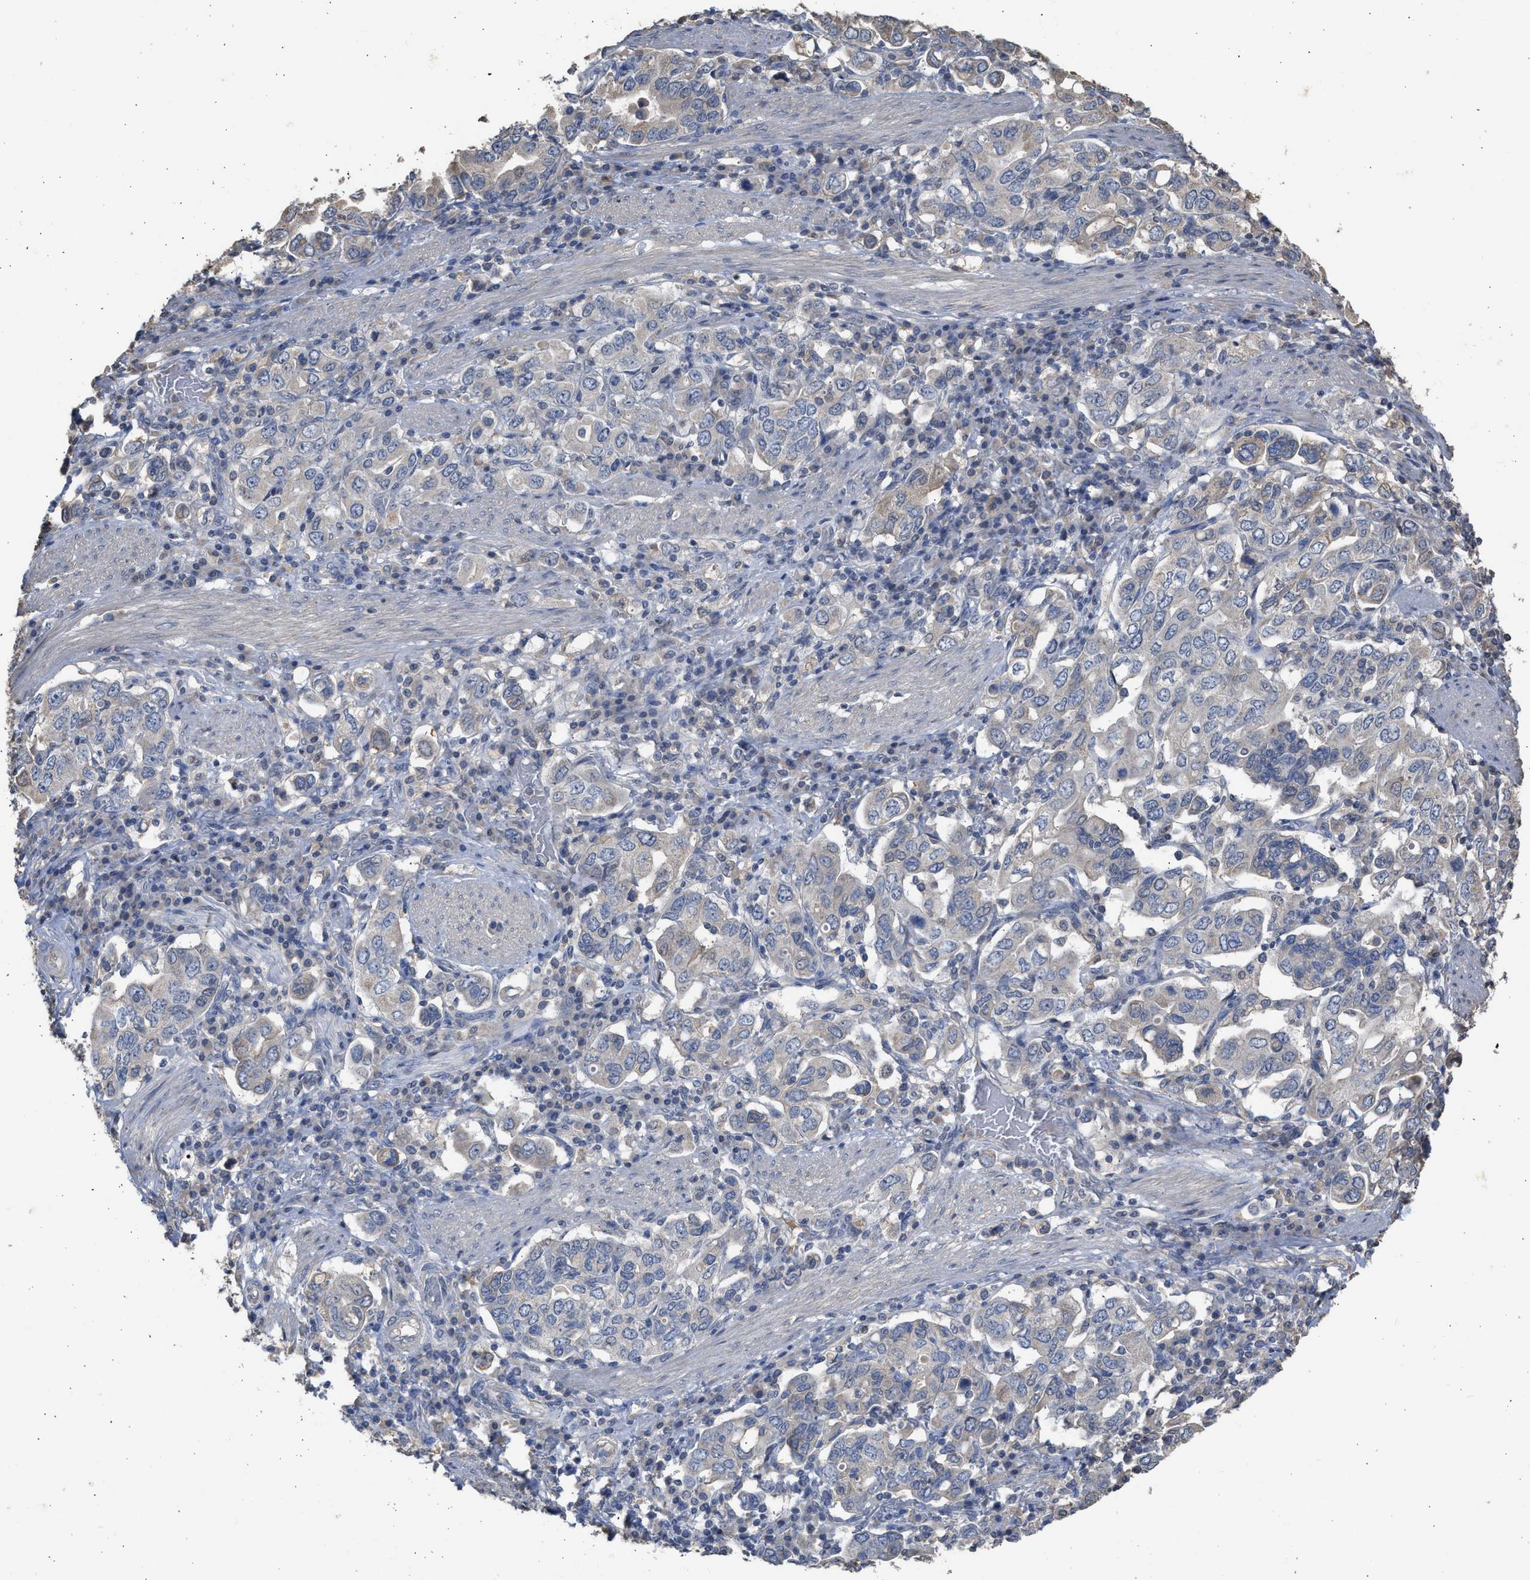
{"staining": {"intensity": "weak", "quantity": "<25%", "location": "cytoplasmic/membranous"}, "tissue": "stomach cancer", "cell_type": "Tumor cells", "image_type": "cancer", "snomed": [{"axis": "morphology", "description": "Adenocarcinoma, NOS"}, {"axis": "topography", "description": "Stomach, upper"}], "caption": "DAB immunohistochemical staining of human stomach adenocarcinoma reveals no significant expression in tumor cells.", "gene": "SULT2A1", "patient": {"sex": "male", "age": 62}}